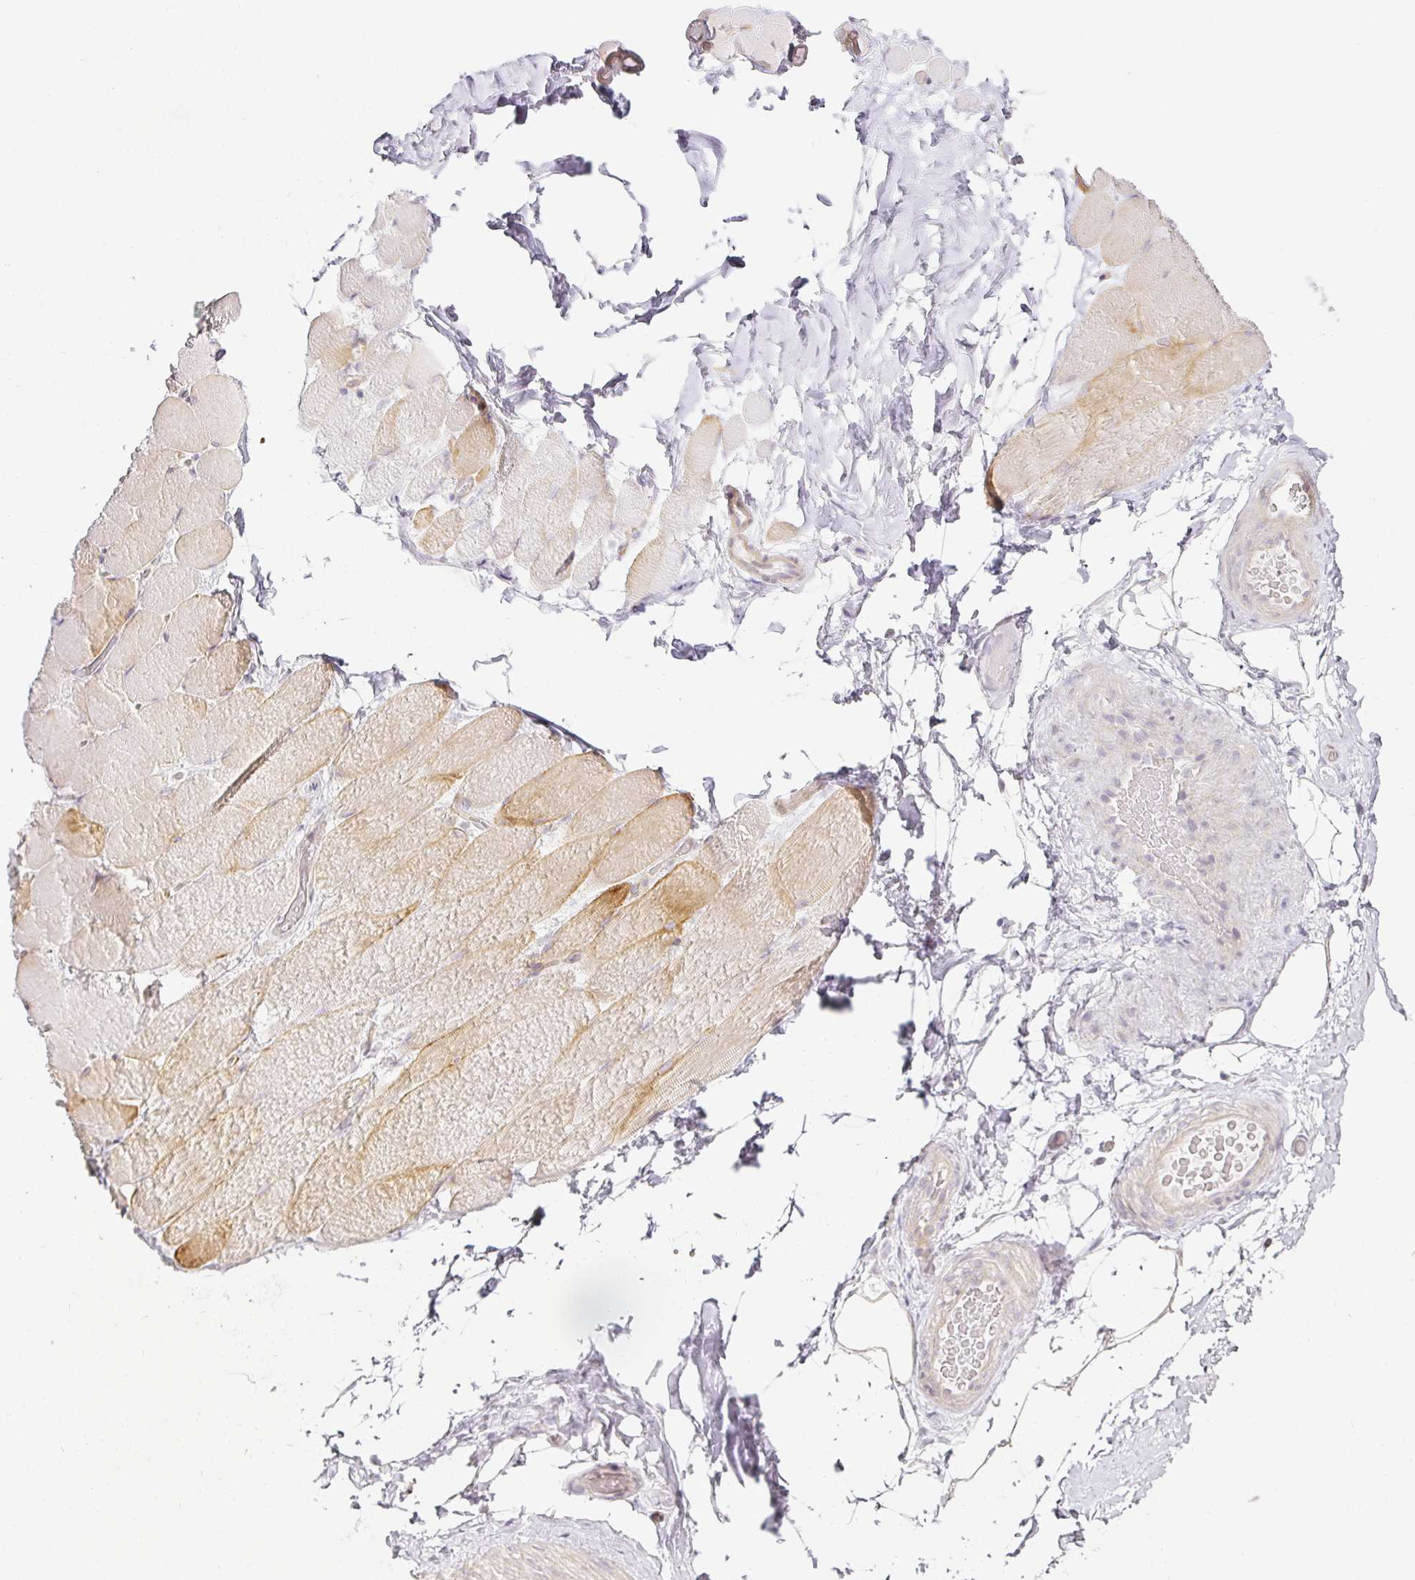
{"staining": {"intensity": "negative", "quantity": "none", "location": "none"}, "tissue": "adipose tissue", "cell_type": "Adipocytes", "image_type": "normal", "snomed": [{"axis": "morphology", "description": "Normal tissue, NOS"}, {"axis": "topography", "description": "Vascular tissue"}, {"axis": "topography", "description": "Peripheral nerve tissue"}], "caption": "High power microscopy micrograph of an immunohistochemistry (IHC) photomicrograph of unremarkable adipose tissue, revealing no significant positivity in adipocytes.", "gene": "ACAN", "patient": {"sex": "male", "age": 41}}